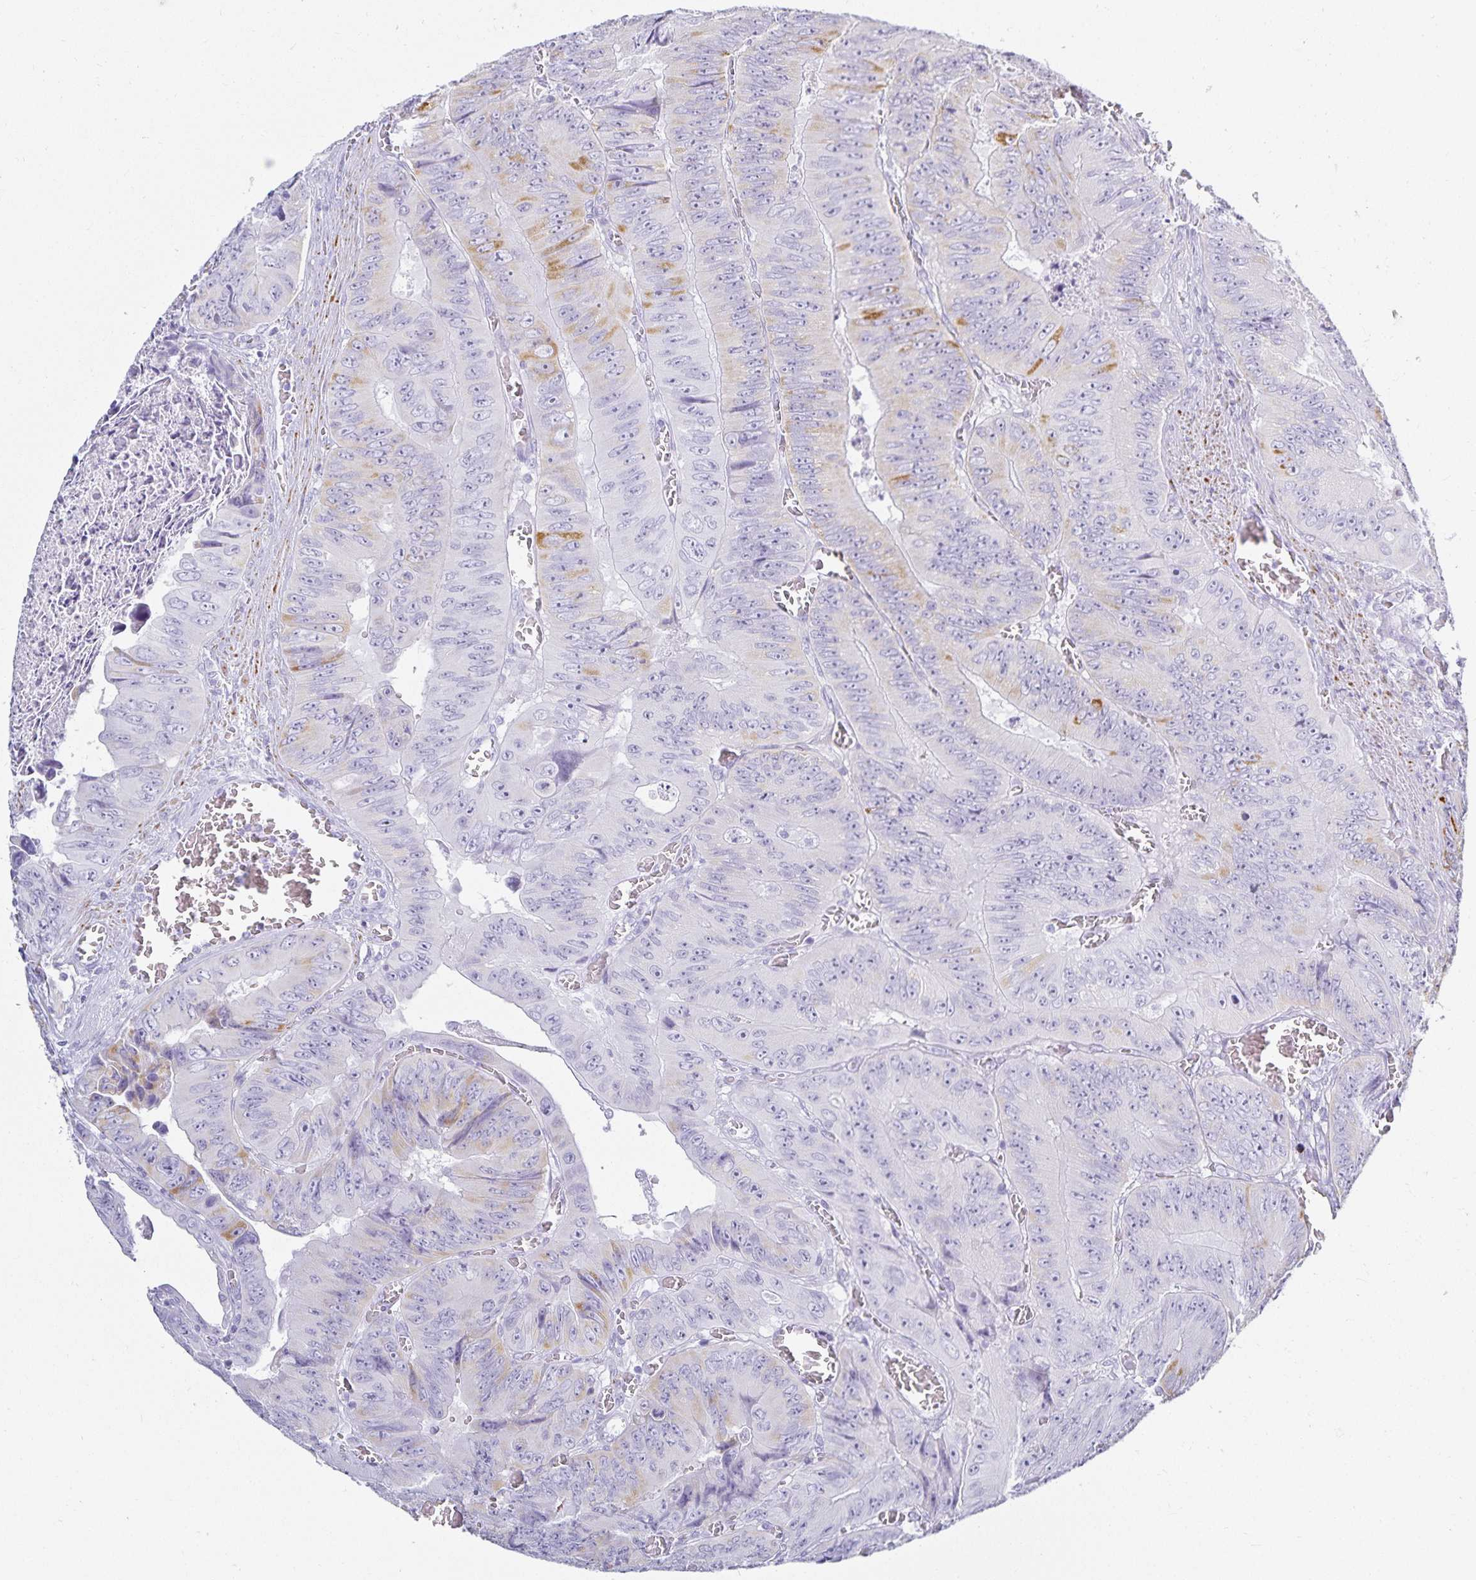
{"staining": {"intensity": "moderate", "quantity": "<25%", "location": "cytoplasmic/membranous"}, "tissue": "colorectal cancer", "cell_type": "Tumor cells", "image_type": "cancer", "snomed": [{"axis": "morphology", "description": "Adenocarcinoma, NOS"}, {"axis": "topography", "description": "Colon"}], "caption": "Brown immunohistochemical staining in human colorectal adenocarcinoma reveals moderate cytoplasmic/membranous positivity in about <25% of tumor cells. The staining was performed using DAB, with brown indicating positive protein expression. Nuclei are stained blue with hematoxylin.", "gene": "GP2", "patient": {"sex": "female", "age": 84}}